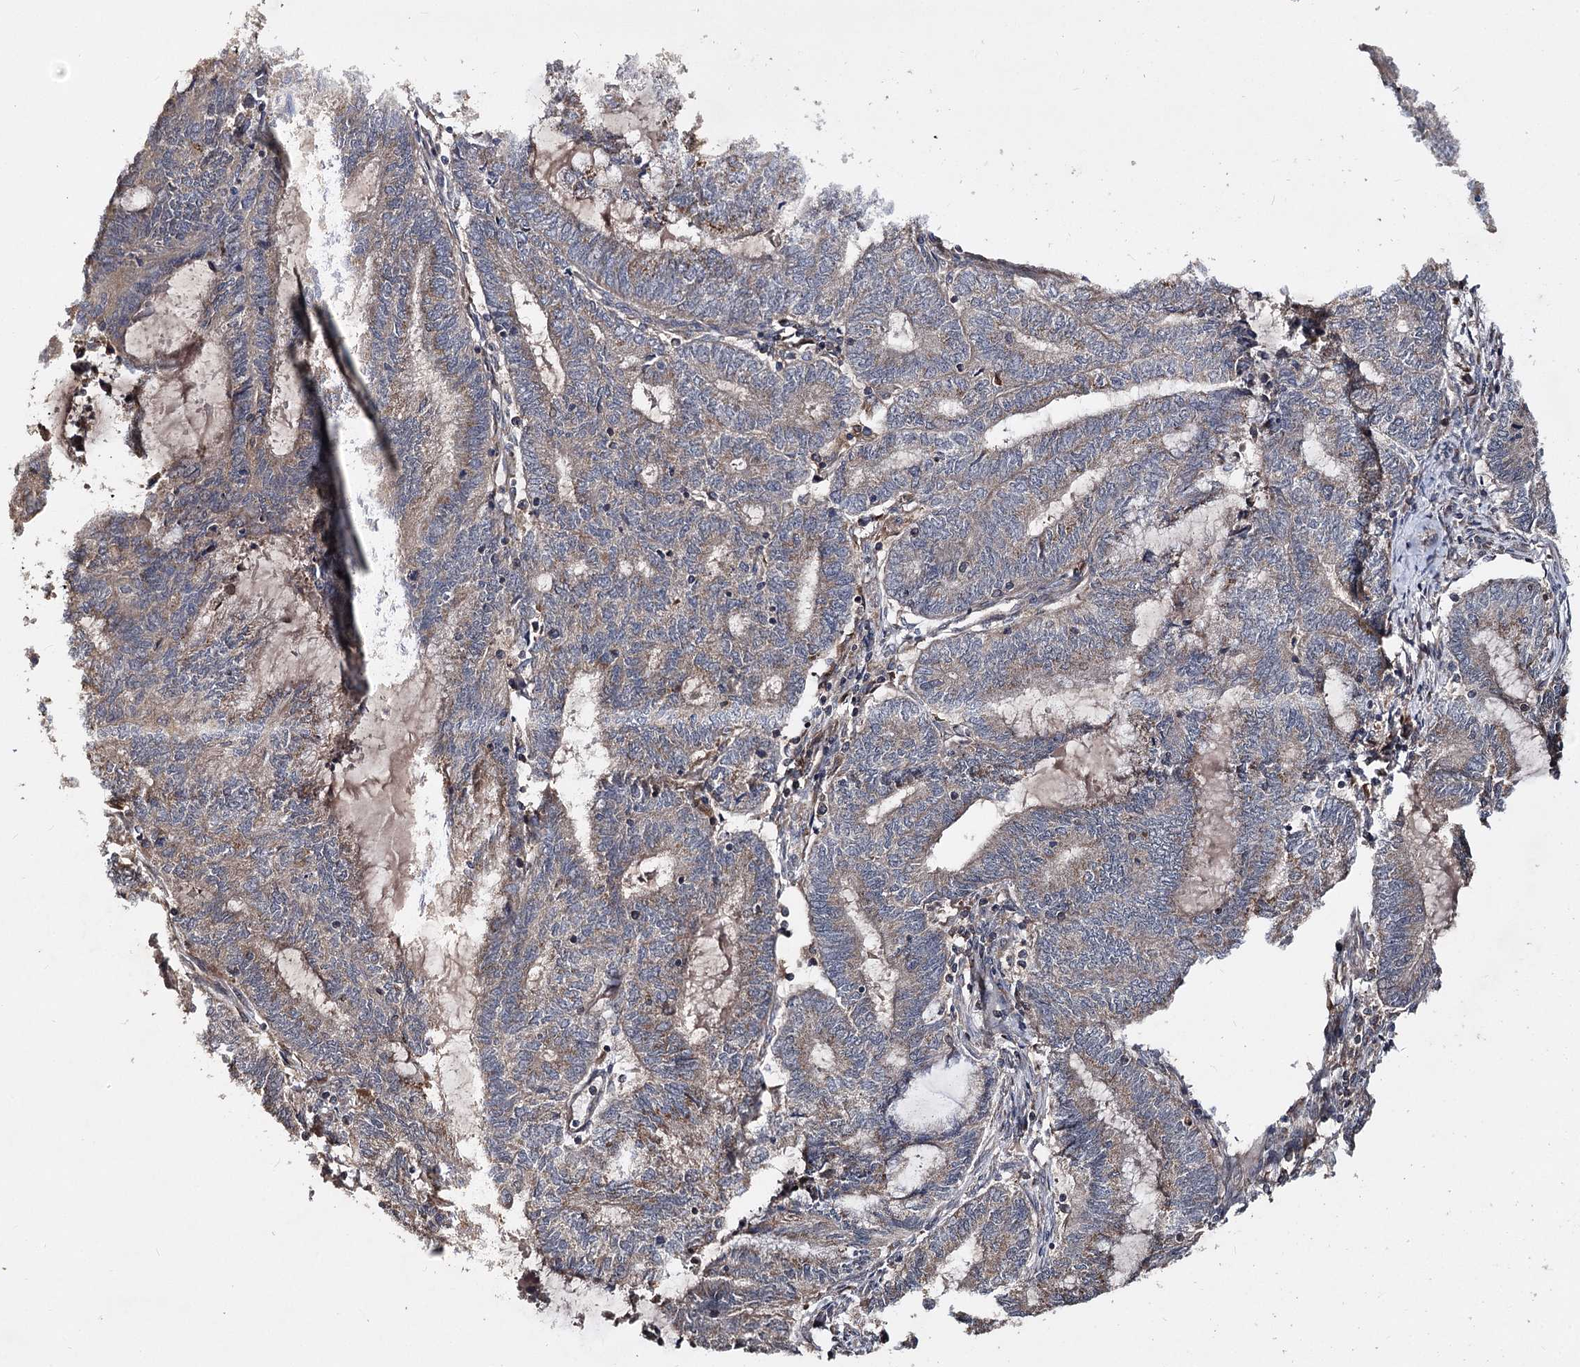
{"staining": {"intensity": "weak", "quantity": ">75%", "location": "cytoplasmic/membranous"}, "tissue": "endometrial cancer", "cell_type": "Tumor cells", "image_type": "cancer", "snomed": [{"axis": "morphology", "description": "Adenocarcinoma, NOS"}, {"axis": "topography", "description": "Uterus"}, {"axis": "topography", "description": "Endometrium"}], "caption": "The histopathology image demonstrates immunohistochemical staining of endometrial adenocarcinoma. There is weak cytoplasmic/membranous positivity is identified in about >75% of tumor cells.", "gene": "MINDY3", "patient": {"sex": "female", "age": 70}}